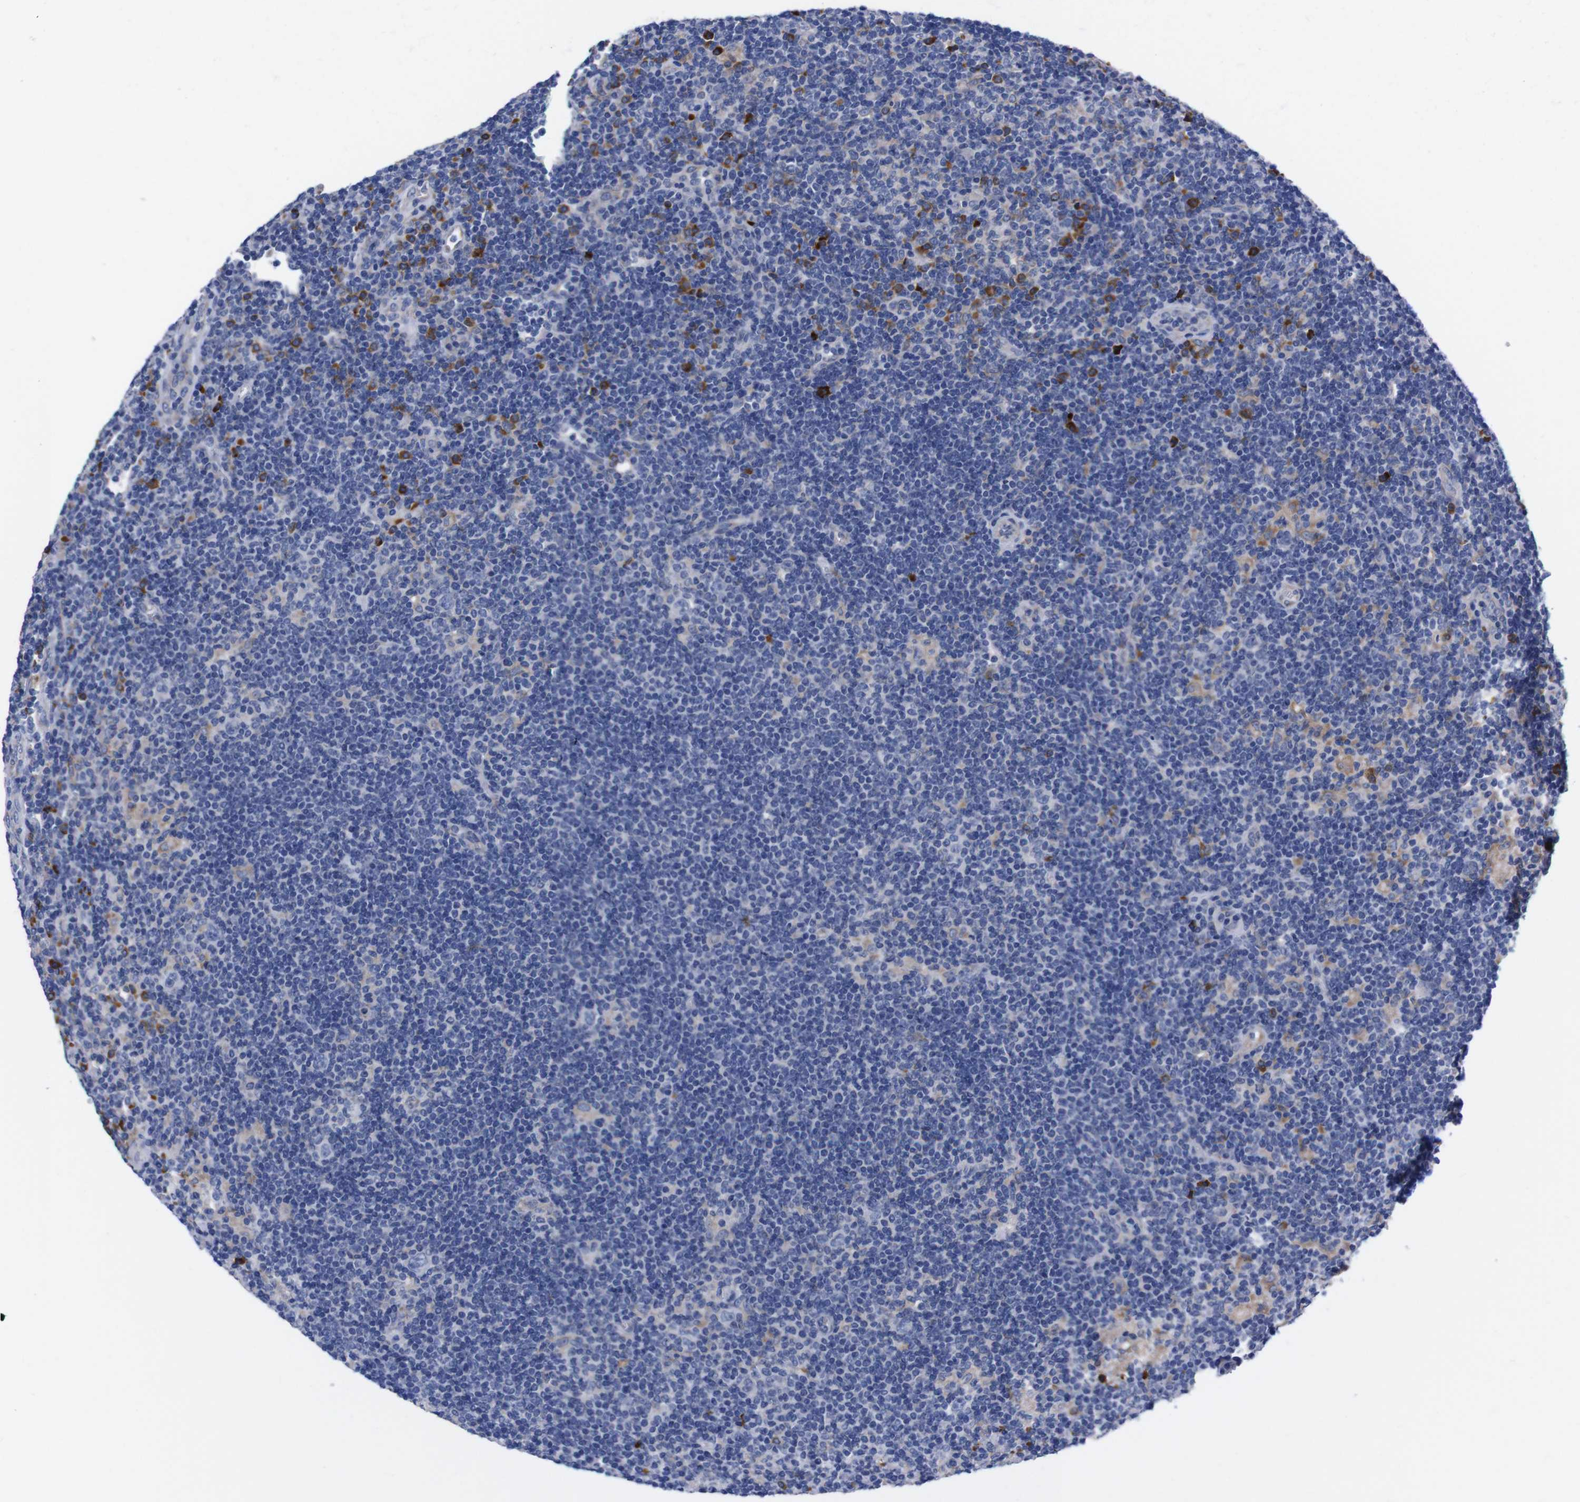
{"staining": {"intensity": "negative", "quantity": "none", "location": "none"}, "tissue": "lymphoma", "cell_type": "Tumor cells", "image_type": "cancer", "snomed": [{"axis": "morphology", "description": "Hodgkin's disease, NOS"}, {"axis": "topography", "description": "Lymph node"}], "caption": "Immunohistochemistry (IHC) micrograph of neoplastic tissue: lymphoma stained with DAB exhibits no significant protein expression in tumor cells.", "gene": "NEBL", "patient": {"sex": "female", "age": 57}}